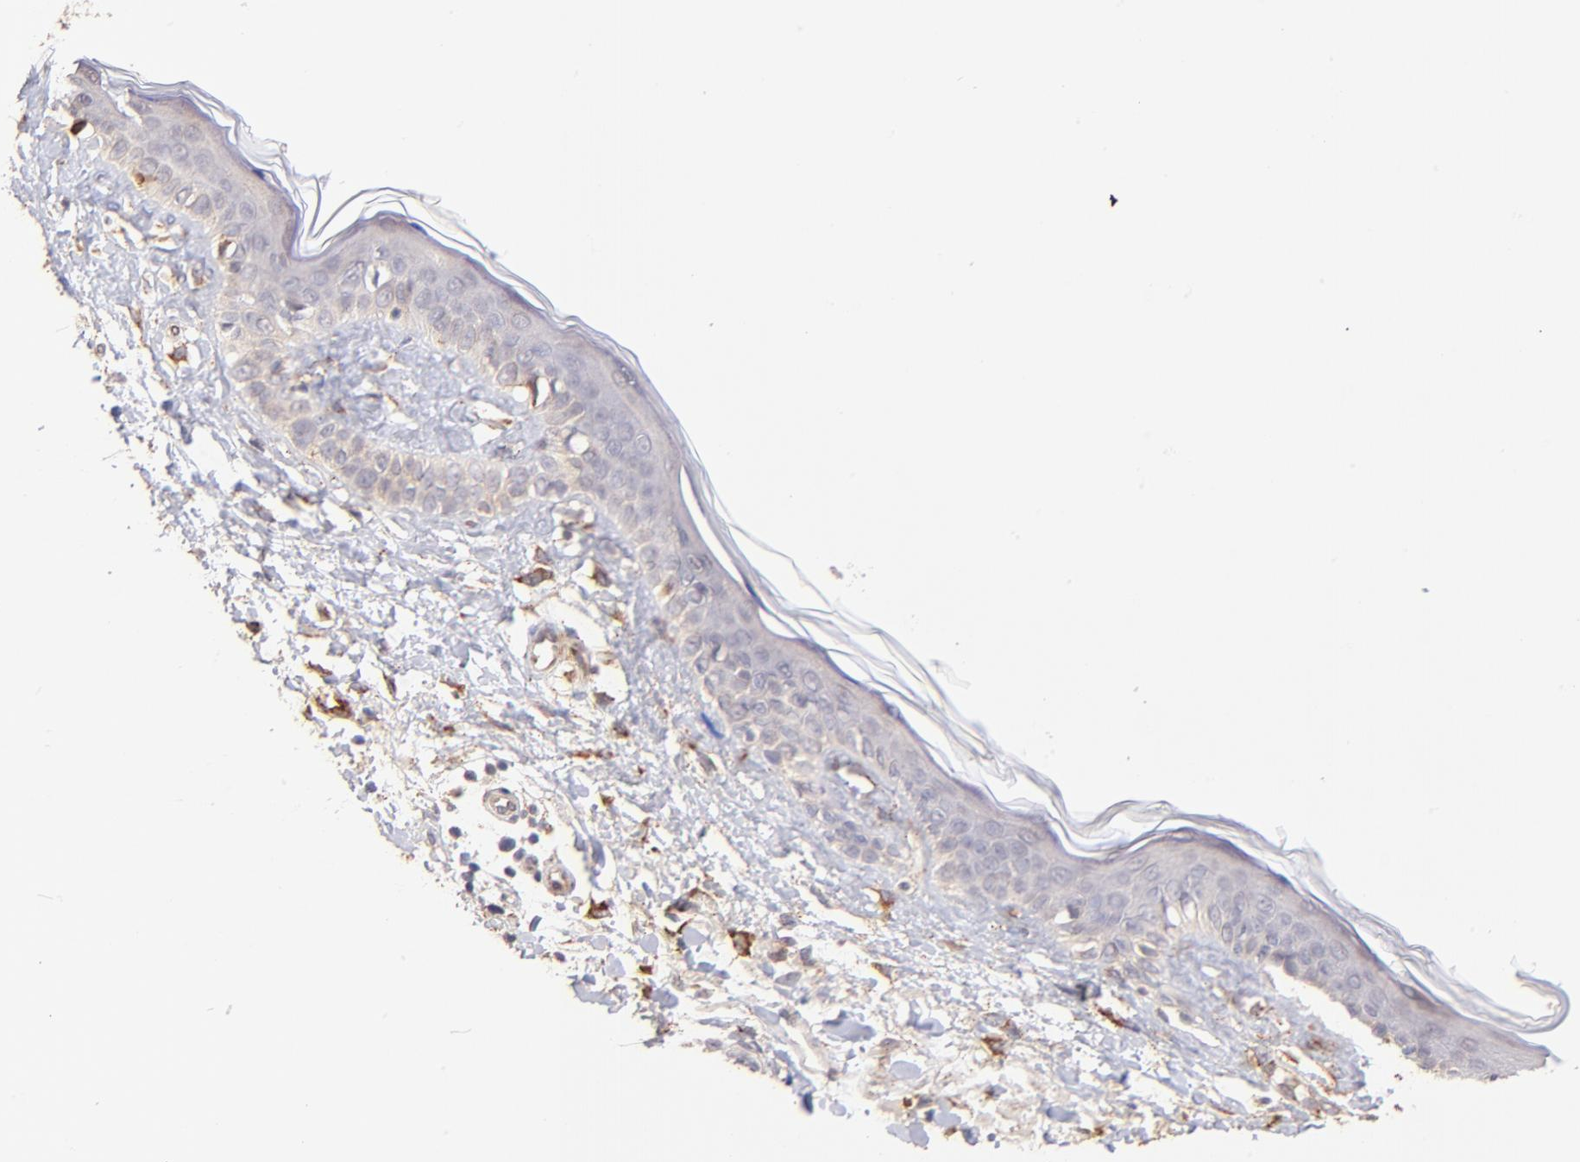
{"staining": {"intensity": "weak", "quantity": "<25%", "location": "cytoplasmic/membranous"}, "tissue": "skin cancer", "cell_type": "Tumor cells", "image_type": "cancer", "snomed": [{"axis": "morphology", "description": "Normal tissue, NOS"}, {"axis": "morphology", "description": "Basal cell carcinoma"}, {"axis": "topography", "description": "Skin"}], "caption": "Immunohistochemistry (IHC) of skin basal cell carcinoma reveals no expression in tumor cells.", "gene": "SPARC", "patient": {"sex": "male", "age": 63}}